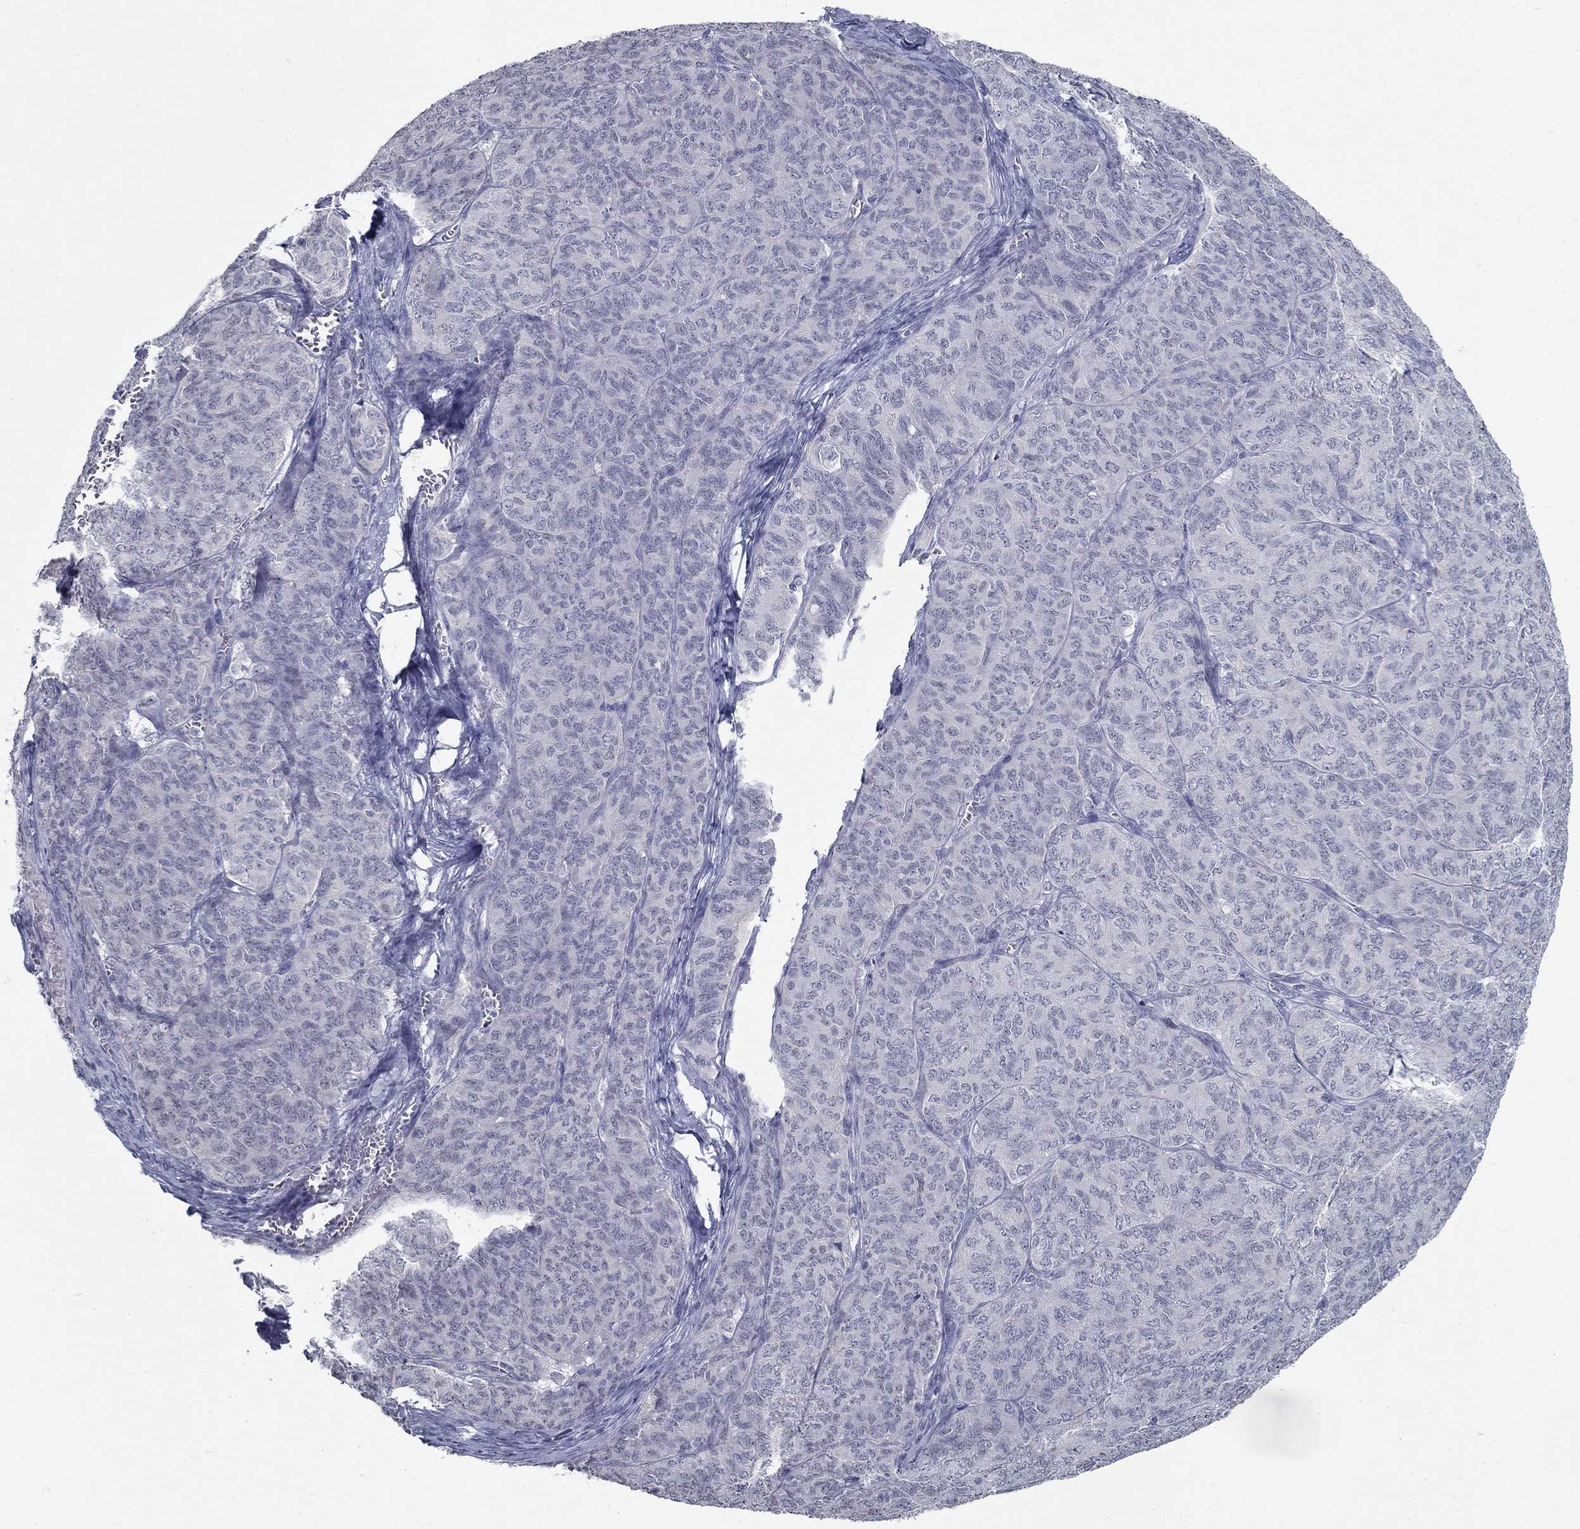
{"staining": {"intensity": "negative", "quantity": "none", "location": "none"}, "tissue": "ovarian cancer", "cell_type": "Tumor cells", "image_type": "cancer", "snomed": [{"axis": "morphology", "description": "Carcinoma, endometroid"}, {"axis": "topography", "description": "Ovary"}], "caption": "A photomicrograph of human ovarian cancer (endometroid carcinoma) is negative for staining in tumor cells.", "gene": "GUCA1A", "patient": {"sex": "female", "age": 80}}